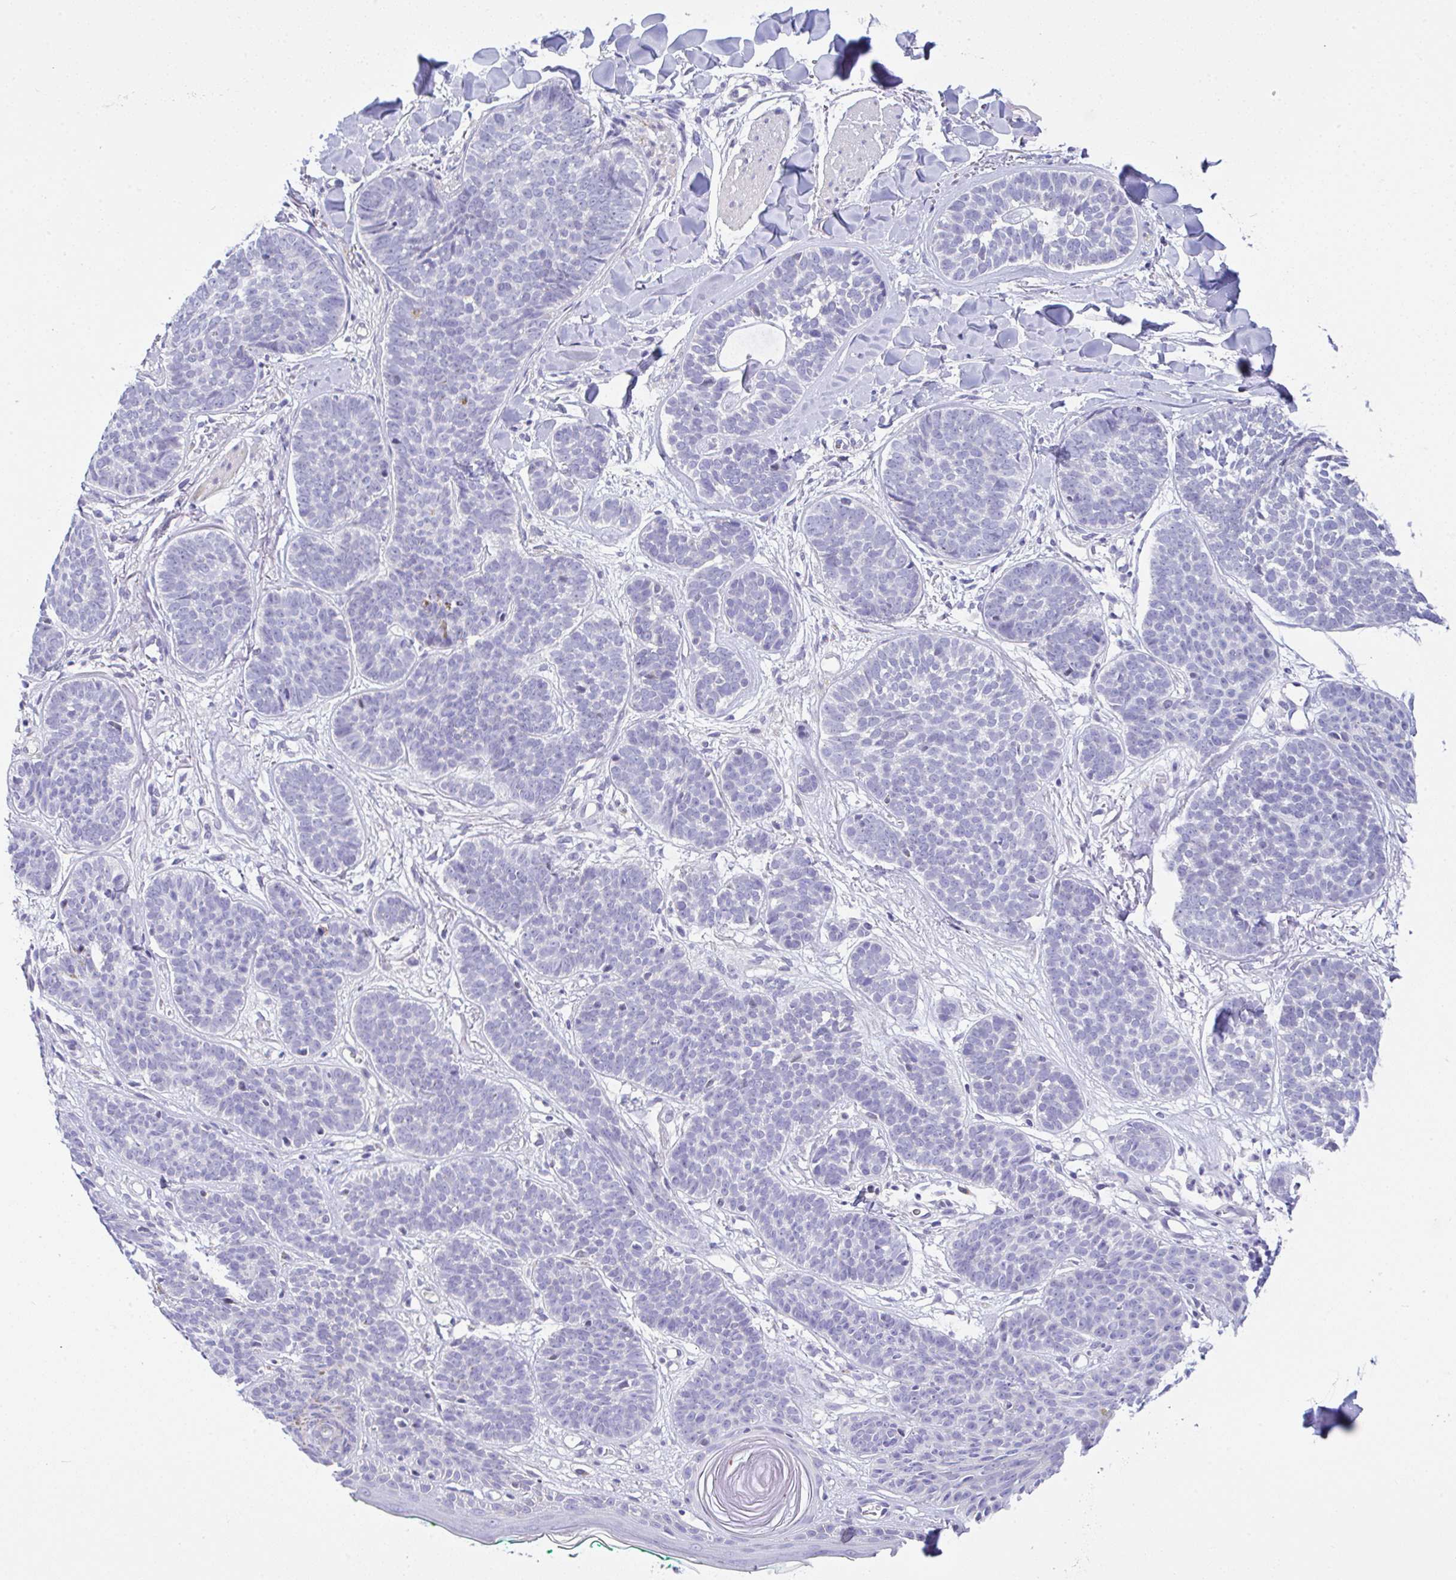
{"staining": {"intensity": "negative", "quantity": "none", "location": "none"}, "tissue": "skin cancer", "cell_type": "Tumor cells", "image_type": "cancer", "snomed": [{"axis": "morphology", "description": "Basal cell carcinoma"}, {"axis": "topography", "description": "Skin"}, {"axis": "topography", "description": "Skin of neck"}, {"axis": "topography", "description": "Skin of shoulder"}, {"axis": "topography", "description": "Skin of back"}], "caption": "Immunohistochemistry (IHC) photomicrograph of human skin basal cell carcinoma stained for a protein (brown), which exhibits no expression in tumor cells.", "gene": "SERPINE3", "patient": {"sex": "male", "age": 80}}